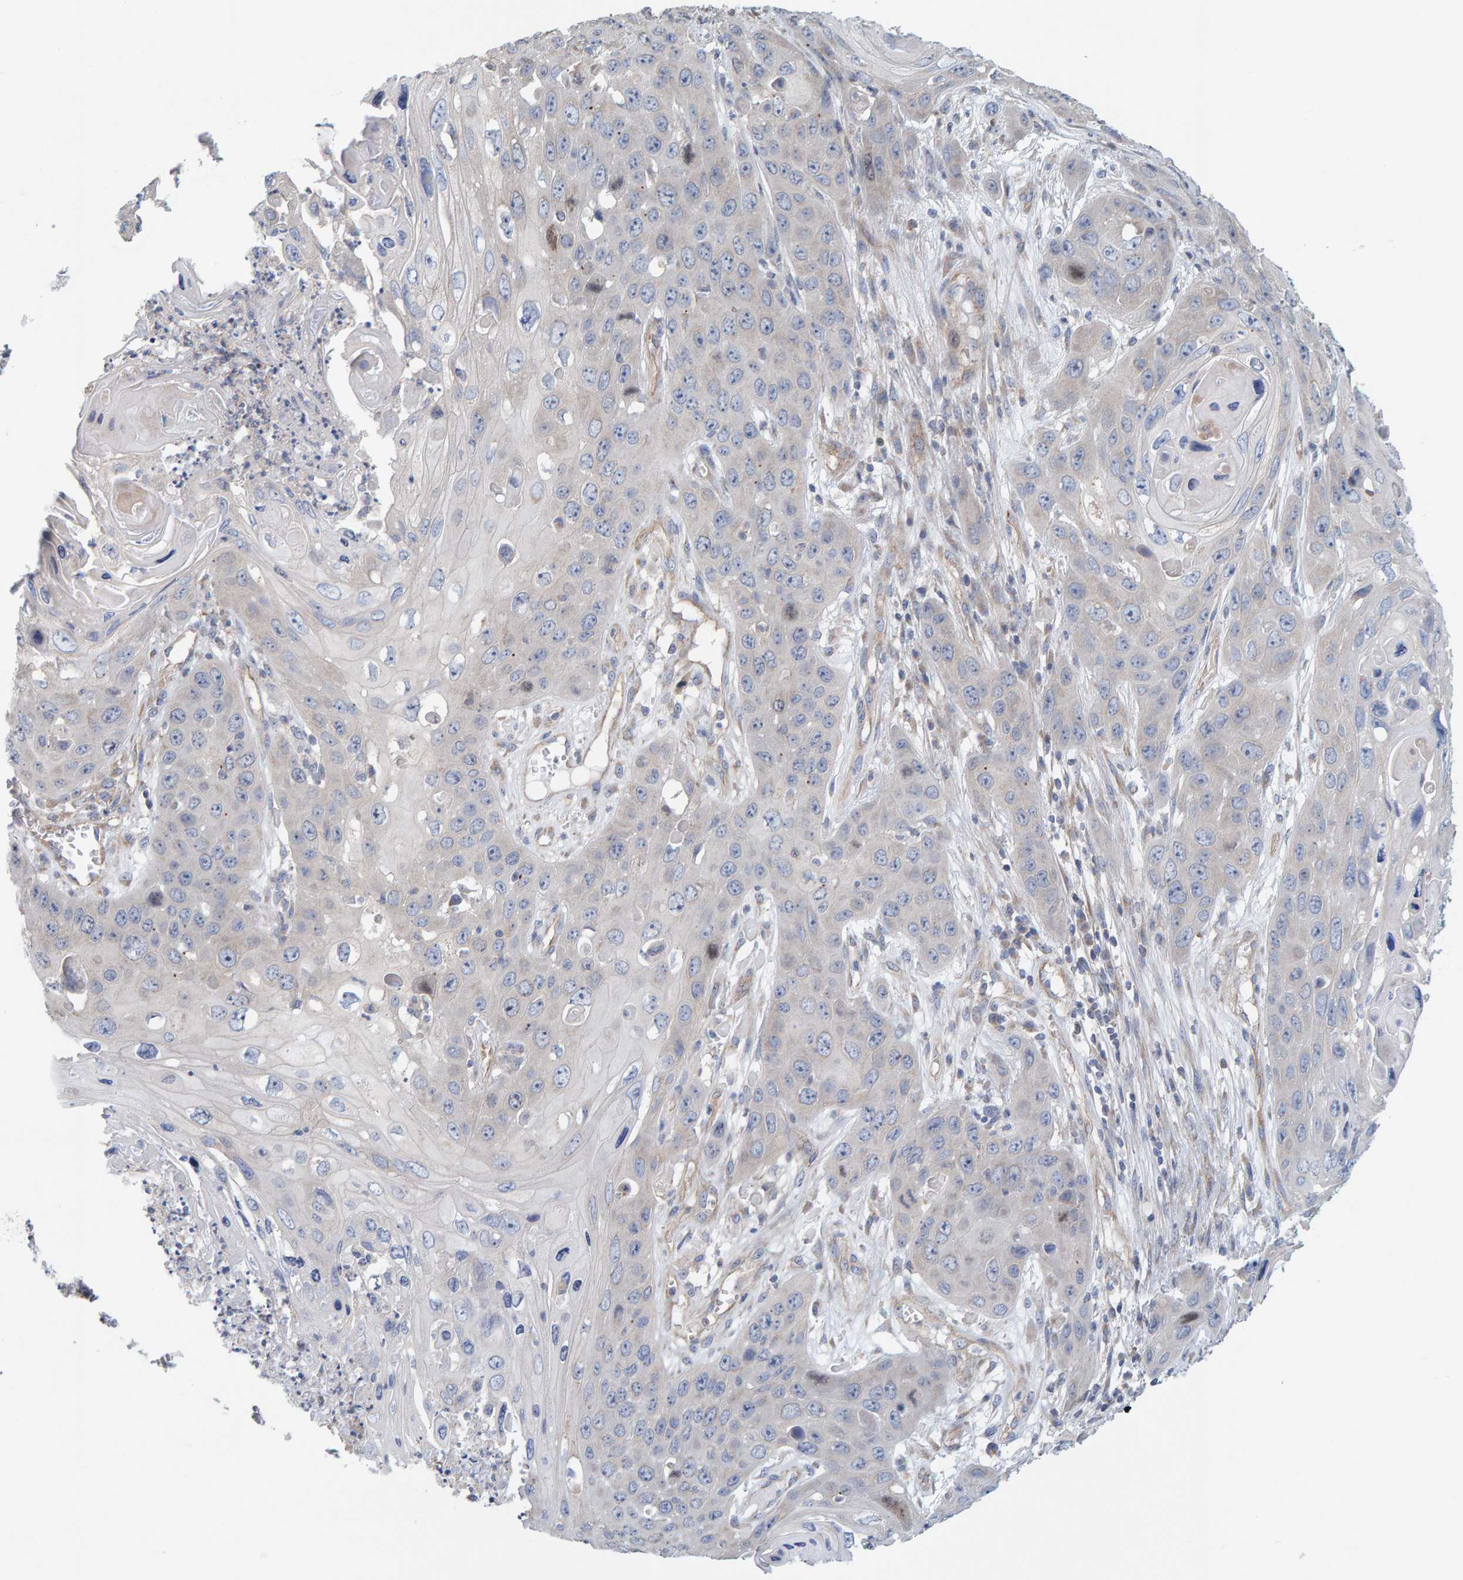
{"staining": {"intensity": "negative", "quantity": "none", "location": "none"}, "tissue": "skin cancer", "cell_type": "Tumor cells", "image_type": "cancer", "snomed": [{"axis": "morphology", "description": "Squamous cell carcinoma, NOS"}, {"axis": "topography", "description": "Skin"}], "caption": "Tumor cells are negative for protein expression in human skin cancer.", "gene": "RGP1", "patient": {"sex": "male", "age": 55}}